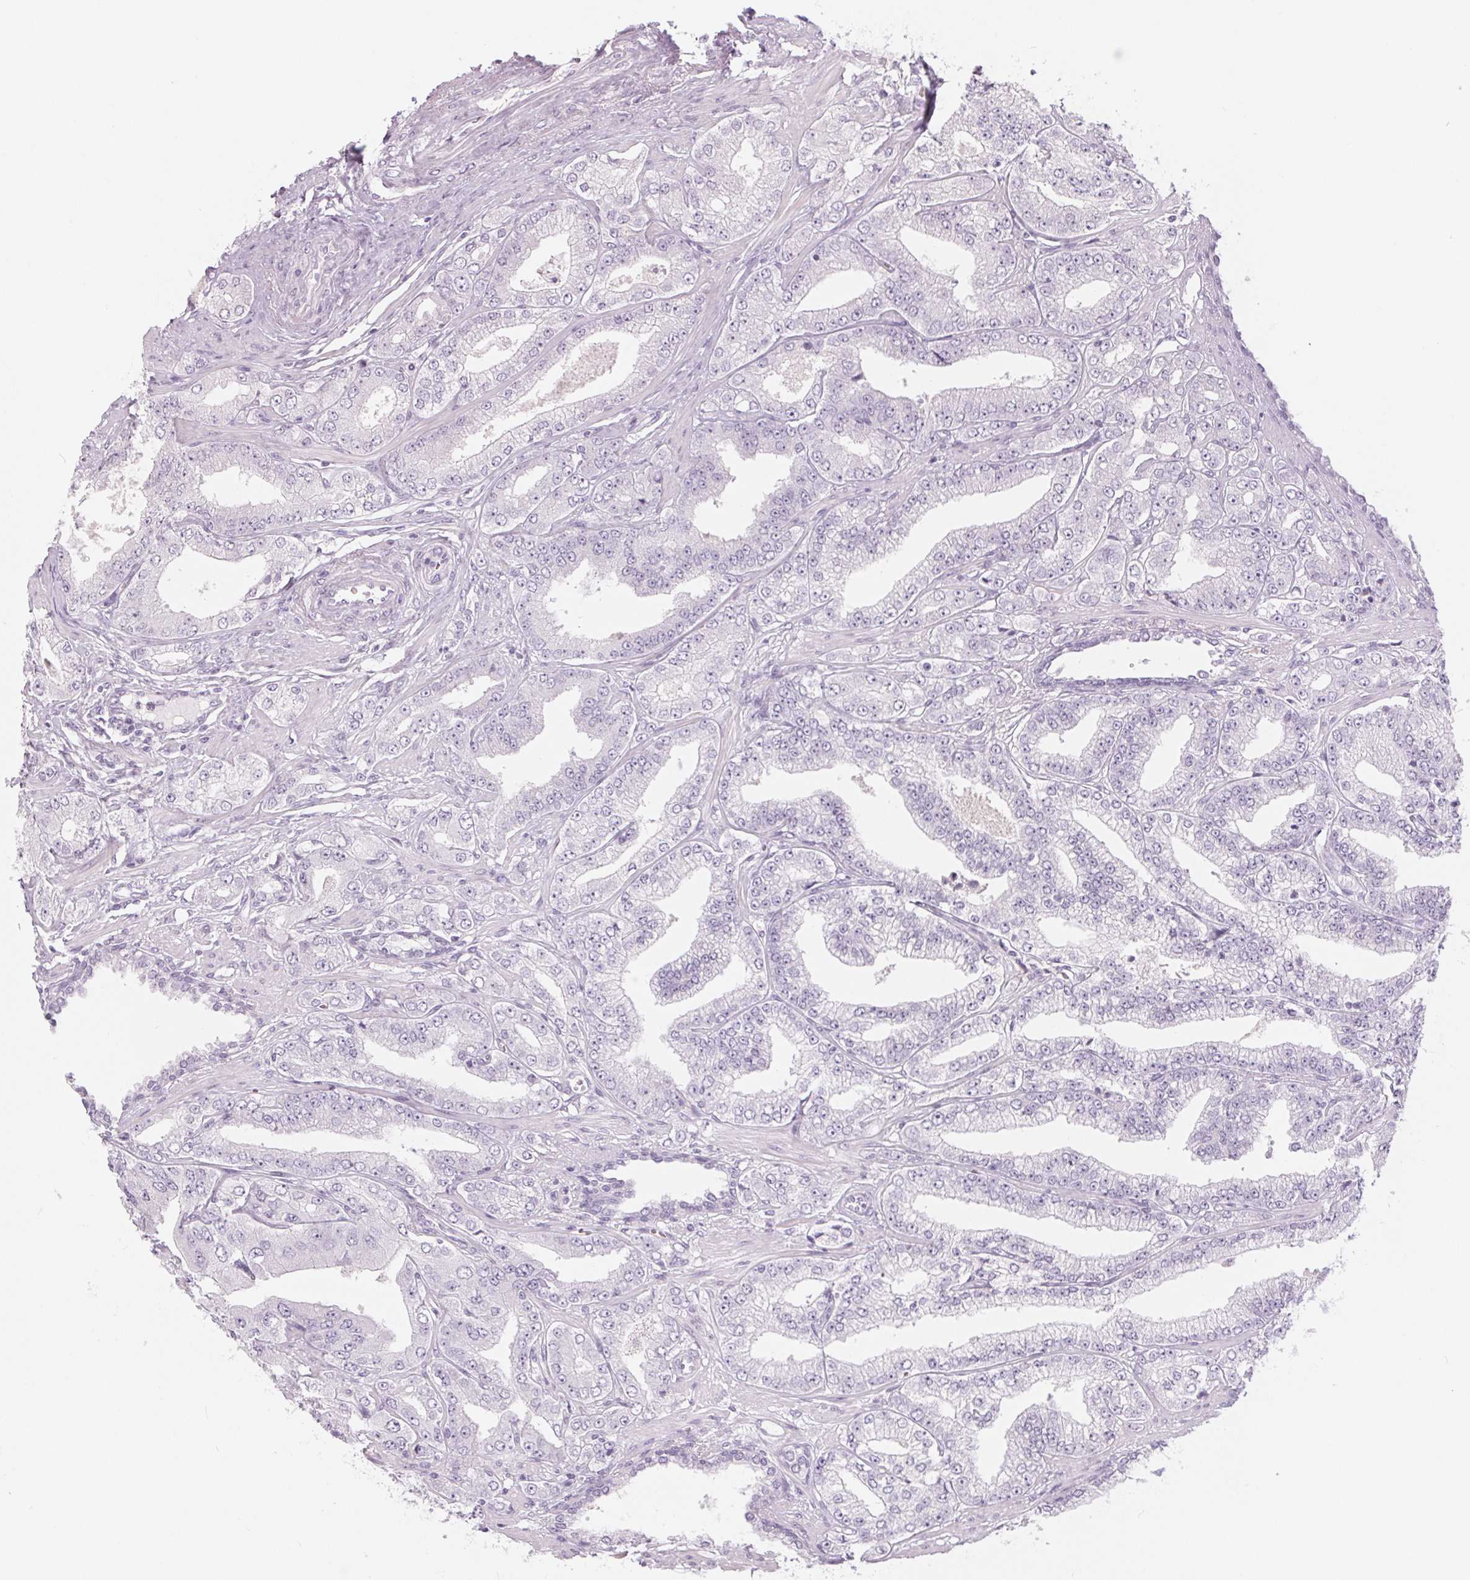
{"staining": {"intensity": "negative", "quantity": "none", "location": "none"}, "tissue": "prostate cancer", "cell_type": "Tumor cells", "image_type": "cancer", "snomed": [{"axis": "morphology", "description": "Adenocarcinoma, Low grade"}, {"axis": "topography", "description": "Prostate"}], "caption": "There is no significant positivity in tumor cells of prostate low-grade adenocarcinoma.", "gene": "ZBBX", "patient": {"sex": "male", "age": 60}}